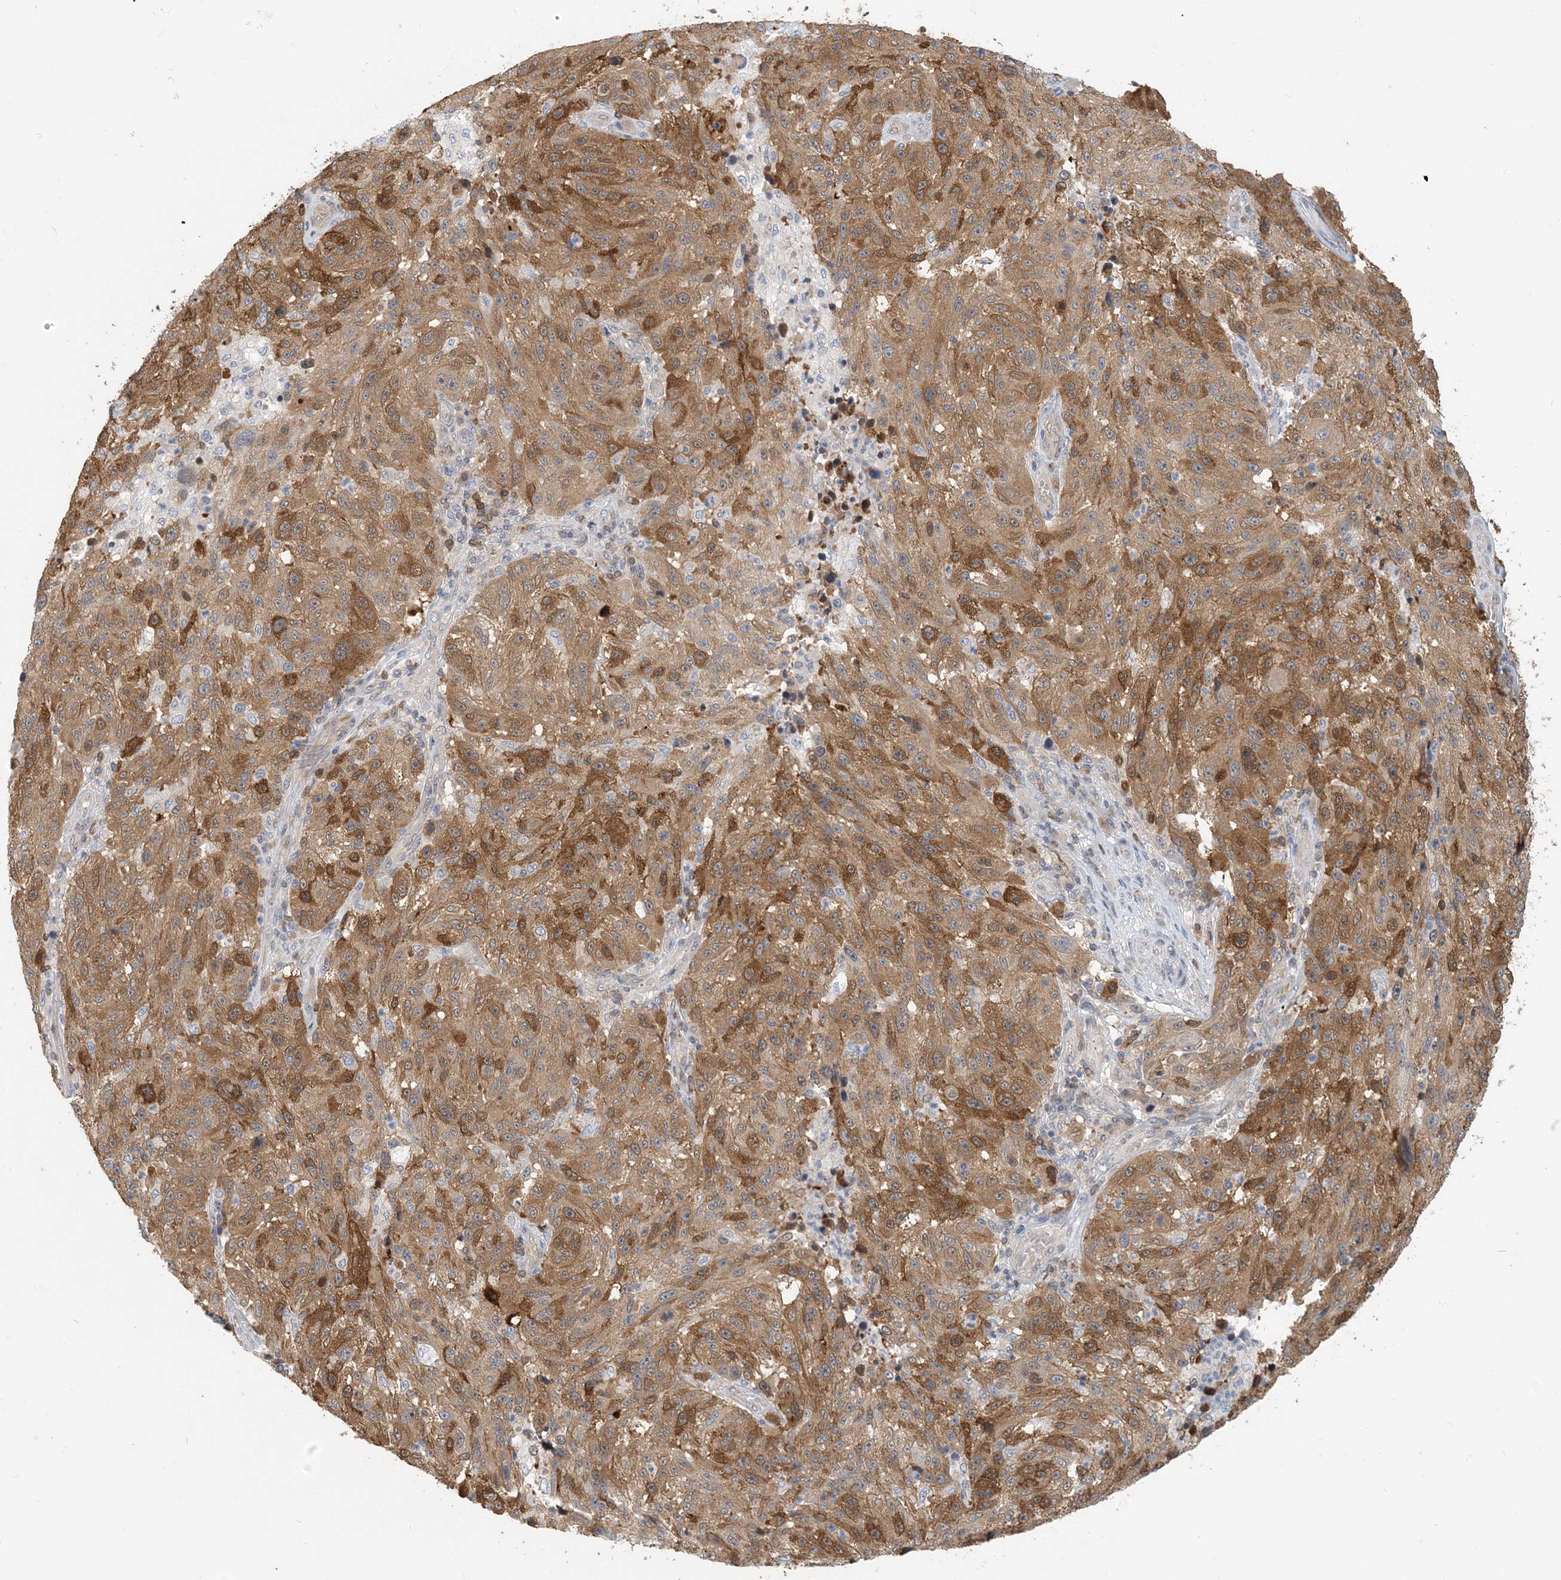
{"staining": {"intensity": "strong", "quantity": ">75%", "location": "cytoplasmic/membranous"}, "tissue": "melanoma", "cell_type": "Tumor cells", "image_type": "cancer", "snomed": [{"axis": "morphology", "description": "Malignant melanoma, NOS"}, {"axis": "topography", "description": "Skin"}], "caption": "Strong cytoplasmic/membranous staining for a protein is appreciated in about >75% of tumor cells of malignant melanoma using IHC.", "gene": "ZC3H12A", "patient": {"sex": "male", "age": 53}}